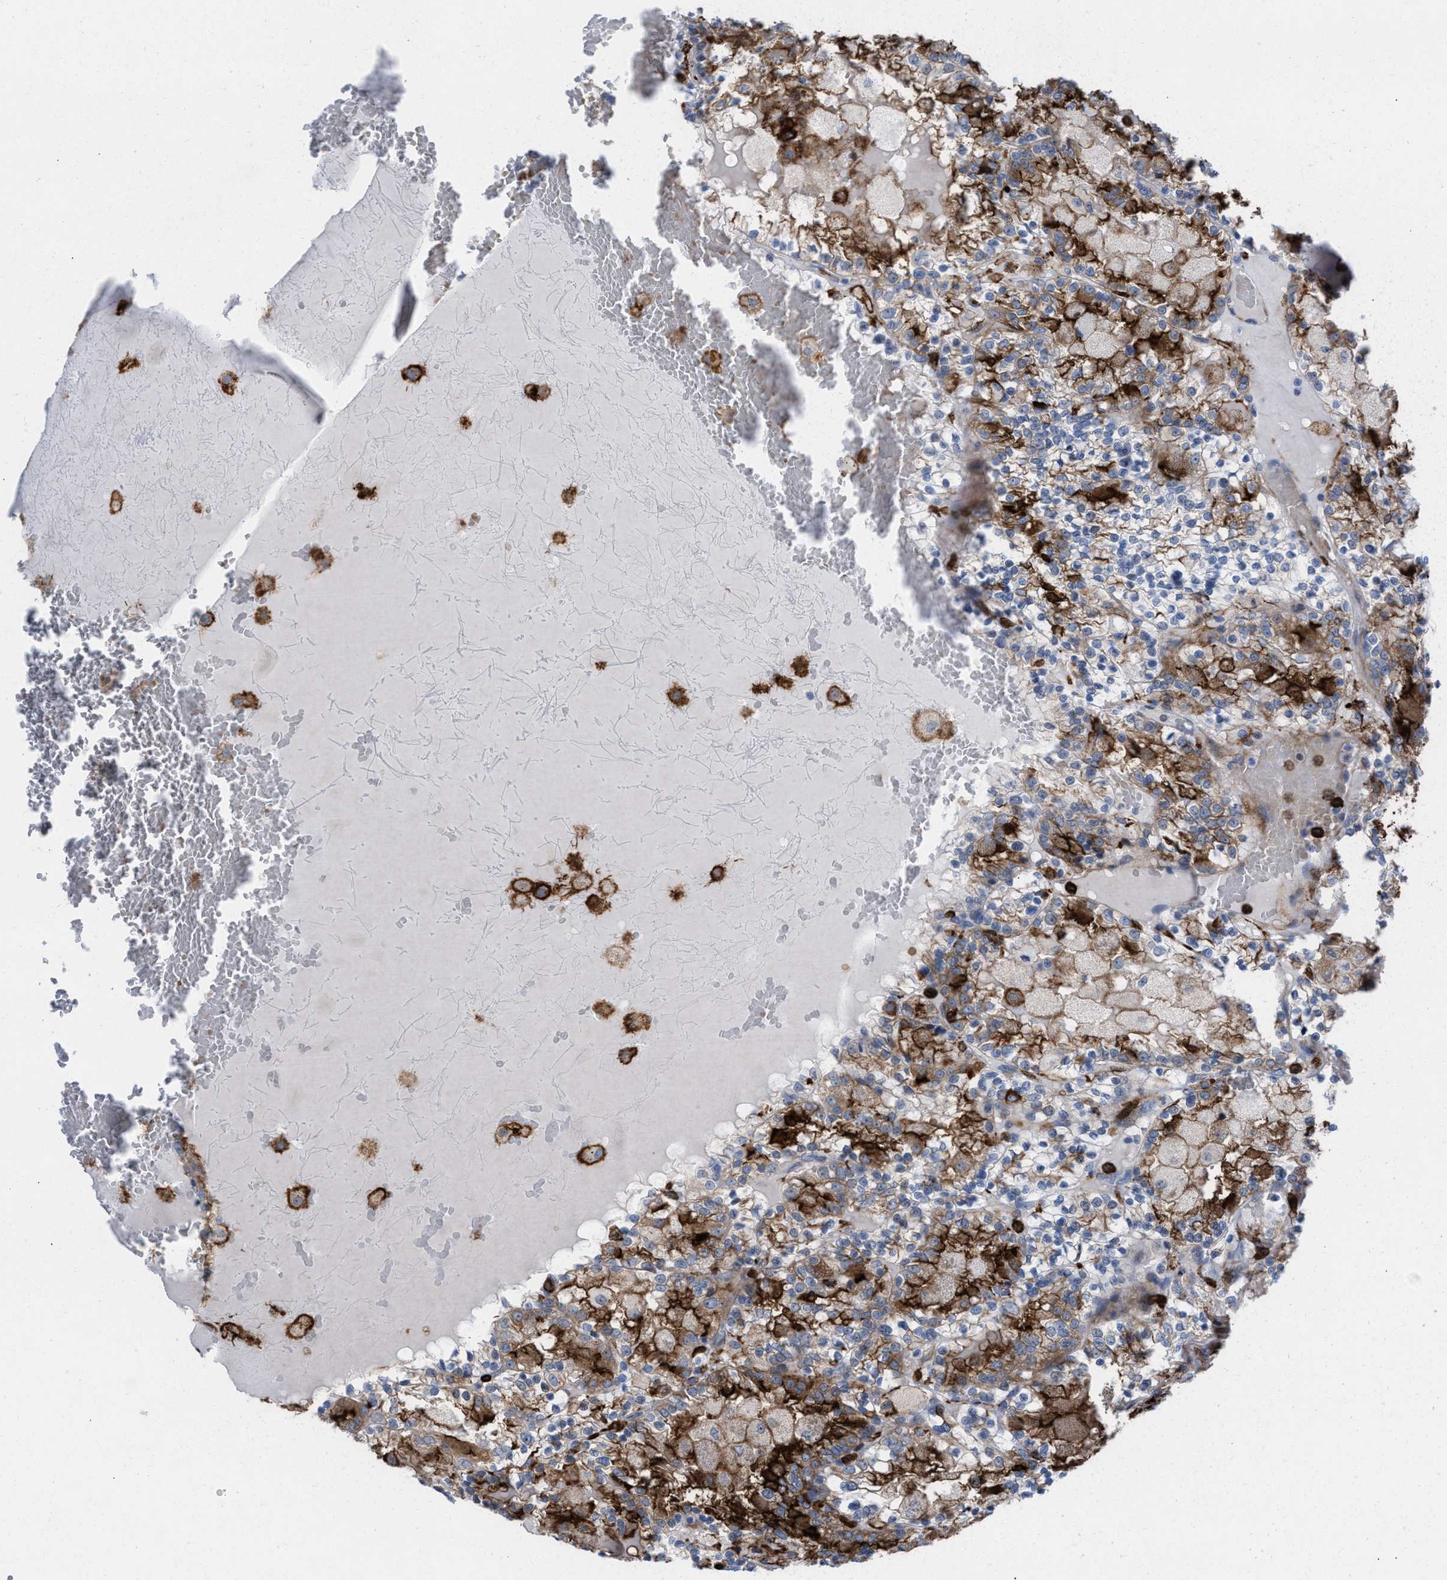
{"staining": {"intensity": "weak", "quantity": "<25%", "location": "cytoplasmic/membranous"}, "tissue": "renal cancer", "cell_type": "Tumor cells", "image_type": "cancer", "snomed": [{"axis": "morphology", "description": "Adenocarcinoma, NOS"}, {"axis": "topography", "description": "Kidney"}], "caption": "Immunohistochemistry of human renal adenocarcinoma demonstrates no staining in tumor cells.", "gene": "SLC47A1", "patient": {"sex": "female", "age": 56}}